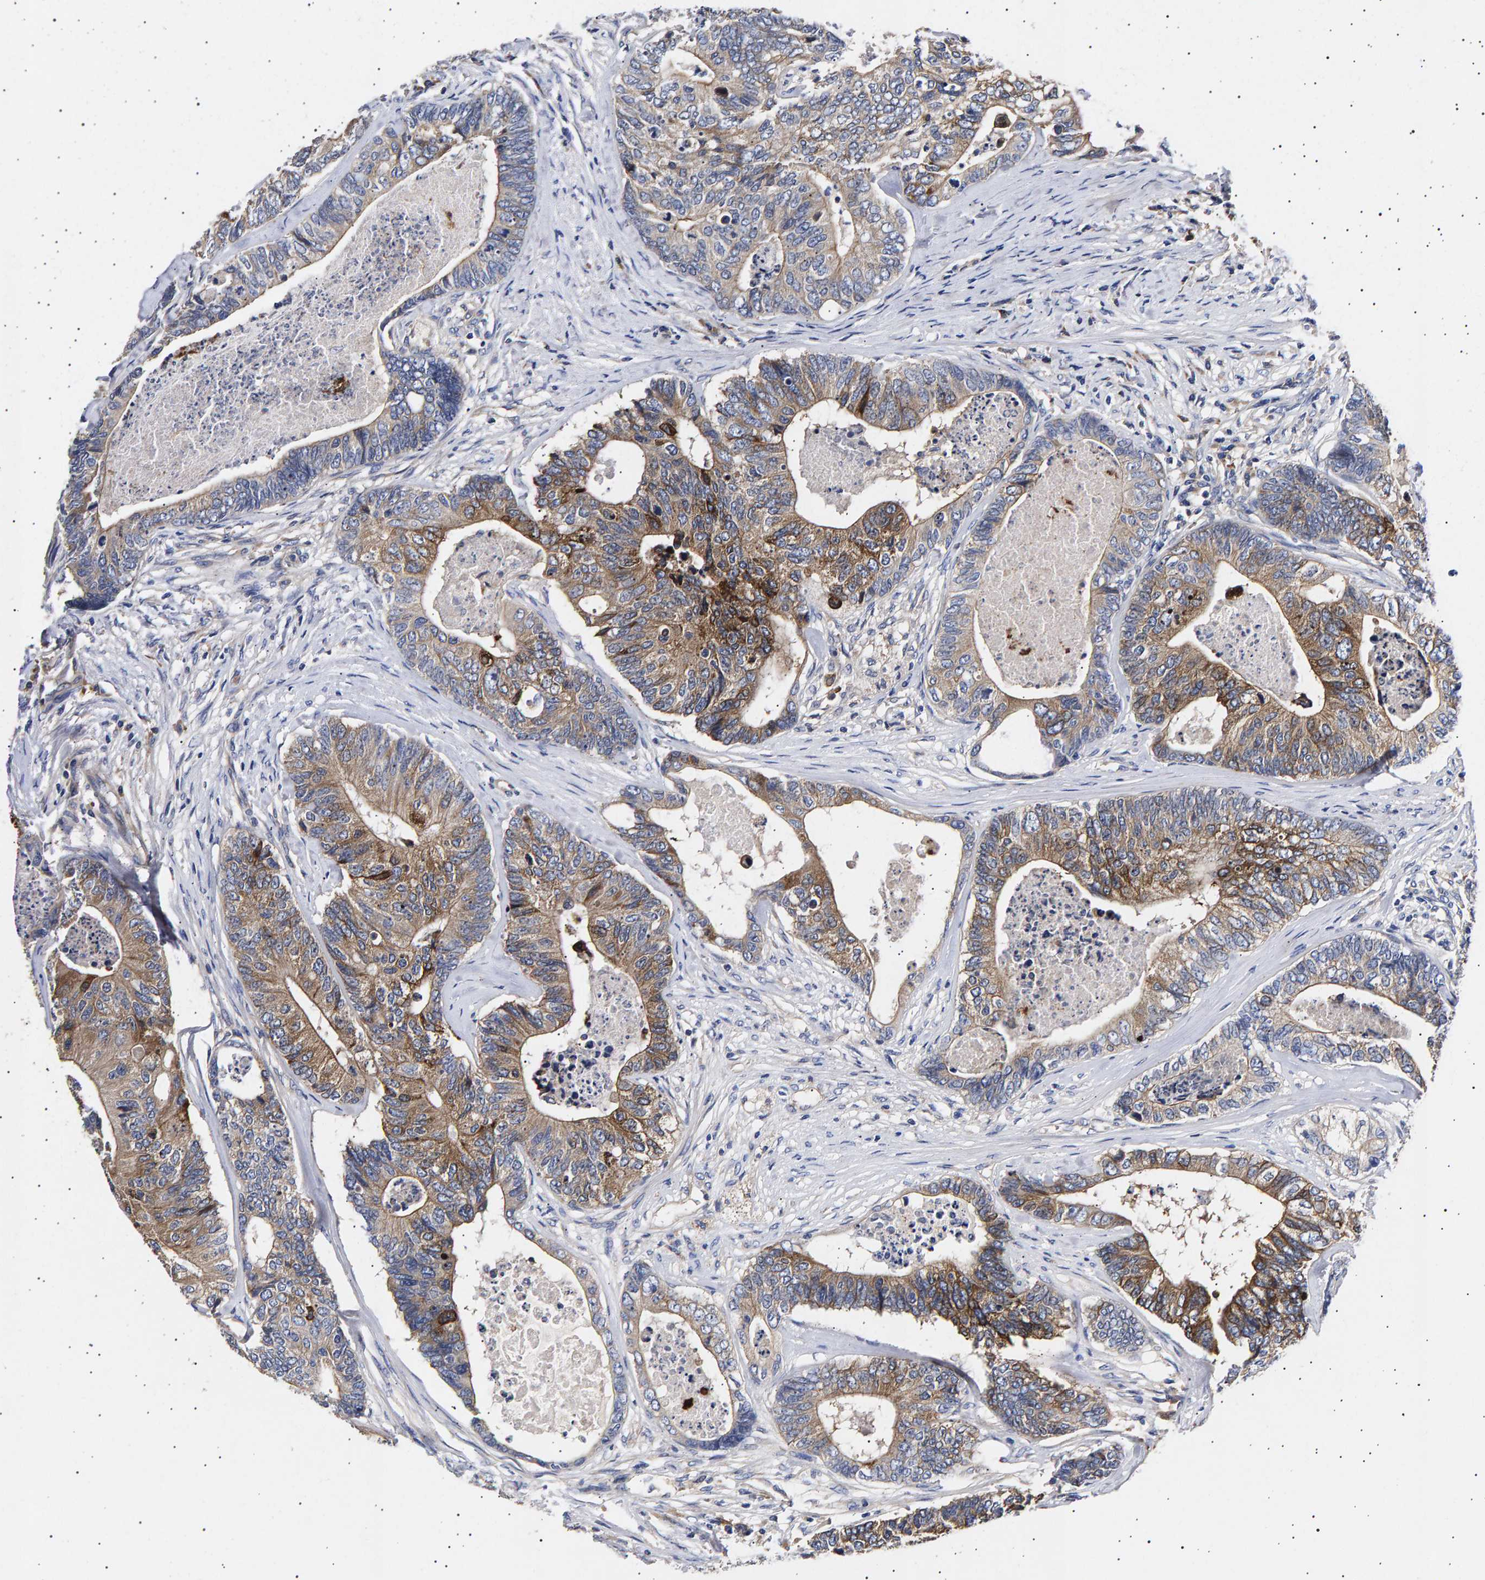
{"staining": {"intensity": "moderate", "quantity": ">75%", "location": "cytoplasmic/membranous"}, "tissue": "colorectal cancer", "cell_type": "Tumor cells", "image_type": "cancer", "snomed": [{"axis": "morphology", "description": "Adenocarcinoma, NOS"}, {"axis": "topography", "description": "Colon"}], "caption": "Protein staining of adenocarcinoma (colorectal) tissue reveals moderate cytoplasmic/membranous expression in approximately >75% of tumor cells.", "gene": "ANKRD40", "patient": {"sex": "female", "age": 67}}